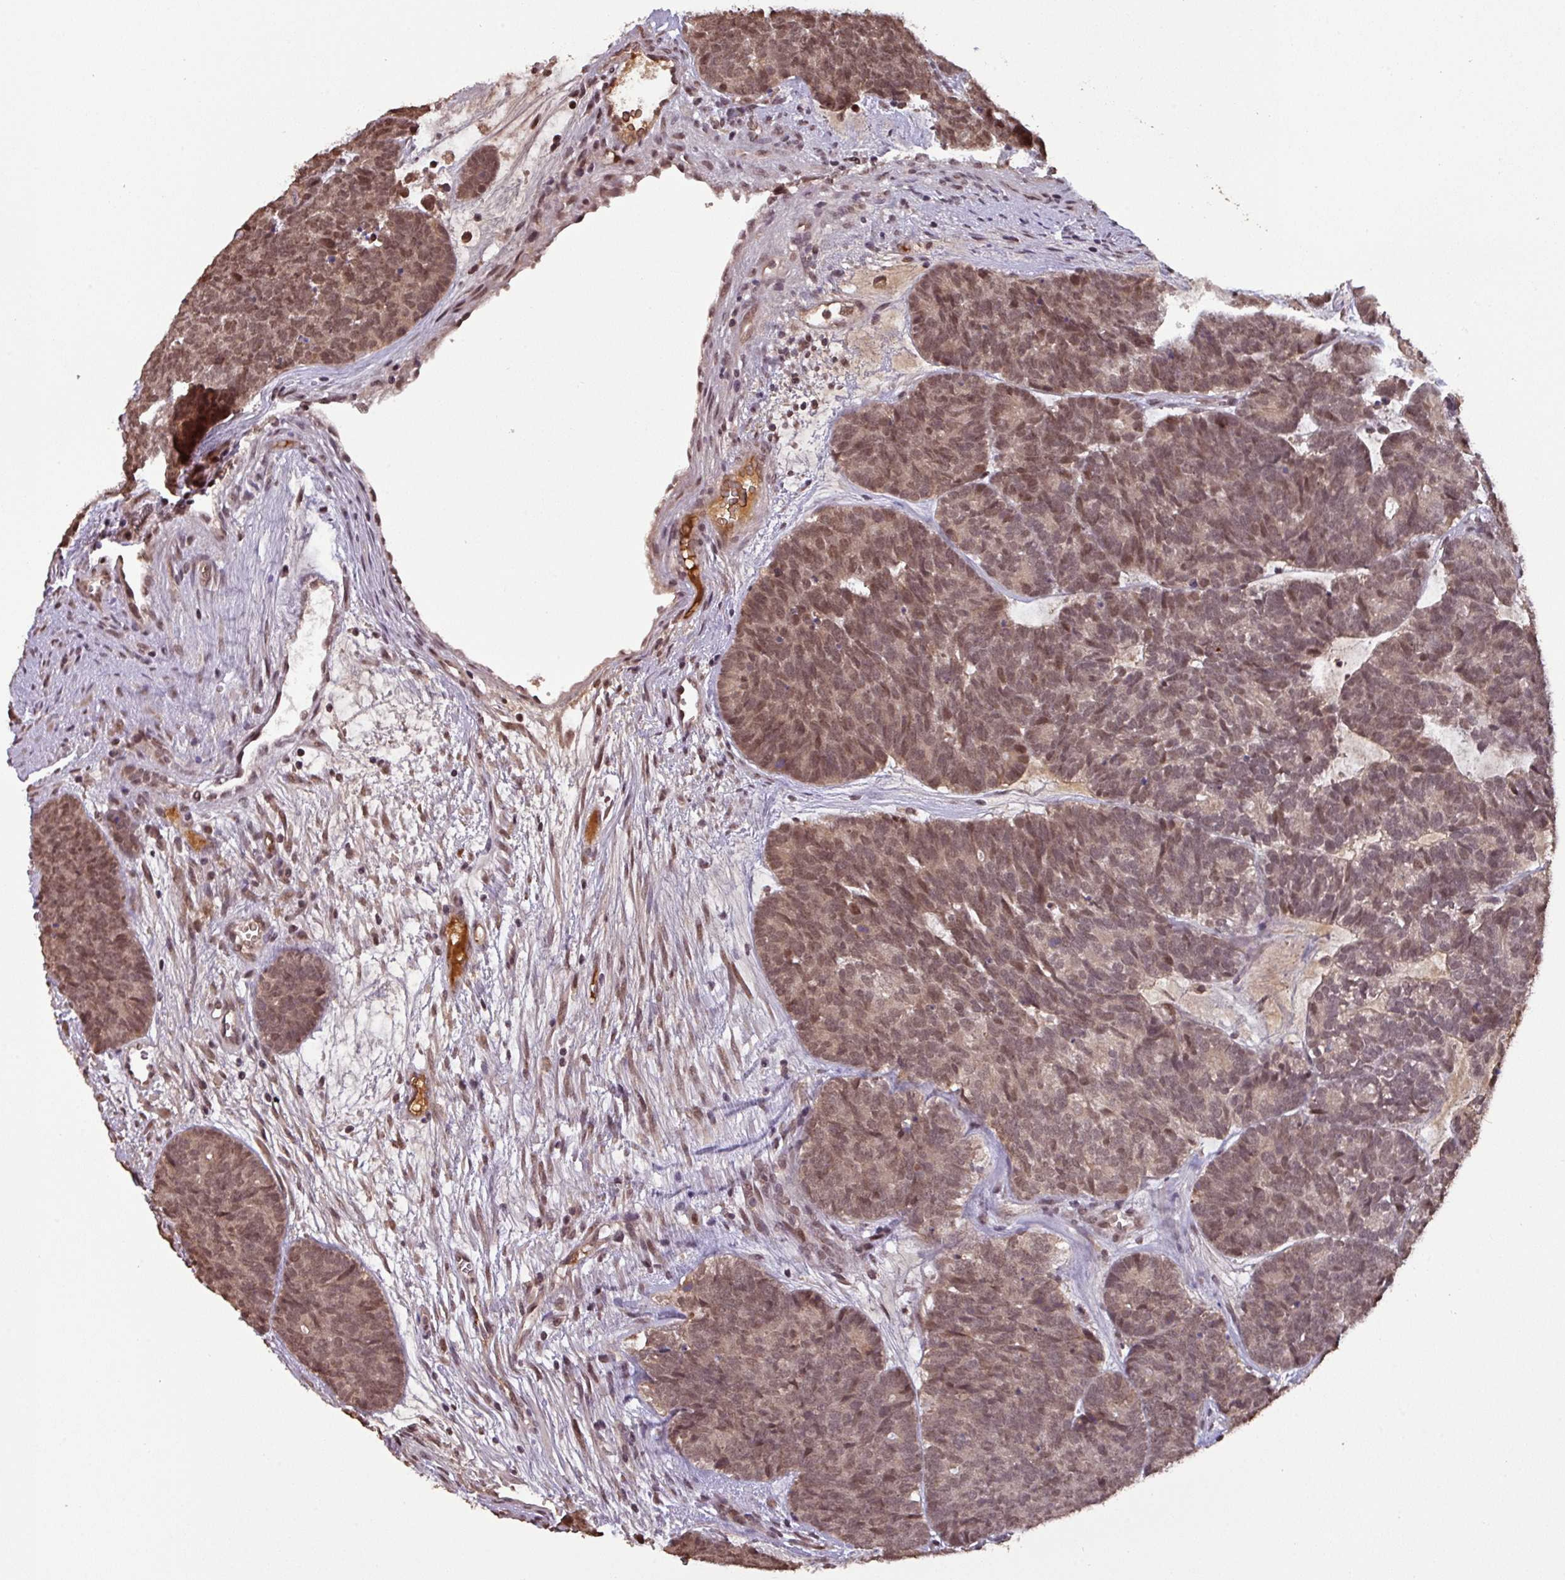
{"staining": {"intensity": "moderate", "quantity": ">75%", "location": "cytoplasmic/membranous,nuclear"}, "tissue": "head and neck cancer", "cell_type": "Tumor cells", "image_type": "cancer", "snomed": [{"axis": "morphology", "description": "Adenocarcinoma, NOS"}, {"axis": "topography", "description": "Head-Neck"}], "caption": "A brown stain labels moderate cytoplasmic/membranous and nuclear positivity of a protein in head and neck adenocarcinoma tumor cells. Using DAB (3,3'-diaminobenzidine) (brown) and hematoxylin (blue) stains, captured at high magnification using brightfield microscopy.", "gene": "NOB1", "patient": {"sex": "female", "age": 81}}